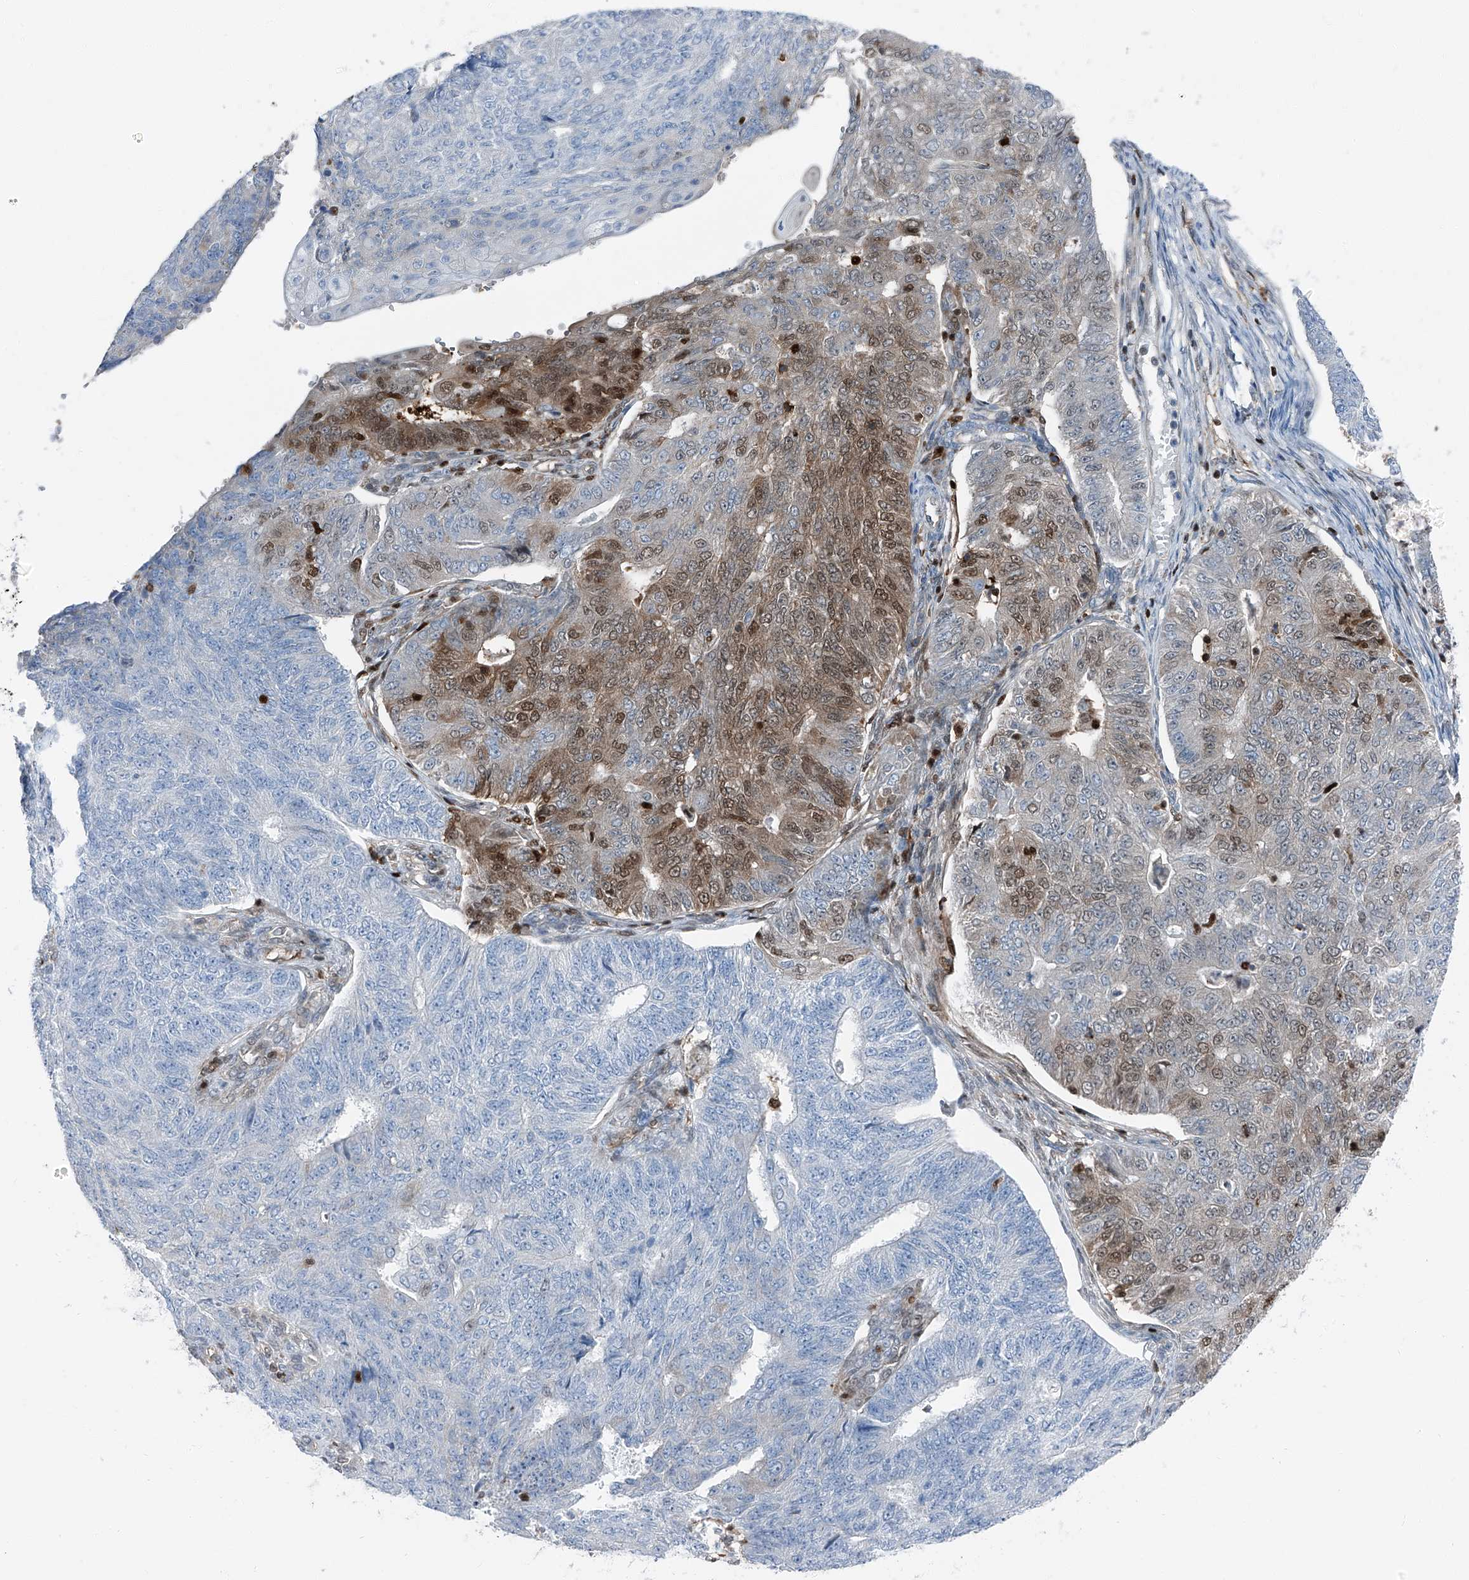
{"staining": {"intensity": "moderate", "quantity": "<25%", "location": "cytoplasmic/membranous,nuclear"}, "tissue": "endometrial cancer", "cell_type": "Tumor cells", "image_type": "cancer", "snomed": [{"axis": "morphology", "description": "Adenocarcinoma, NOS"}, {"axis": "topography", "description": "Endometrium"}], "caption": "Endometrial adenocarcinoma stained for a protein (brown) reveals moderate cytoplasmic/membranous and nuclear positive expression in approximately <25% of tumor cells.", "gene": "PSMB10", "patient": {"sex": "female", "age": 32}}